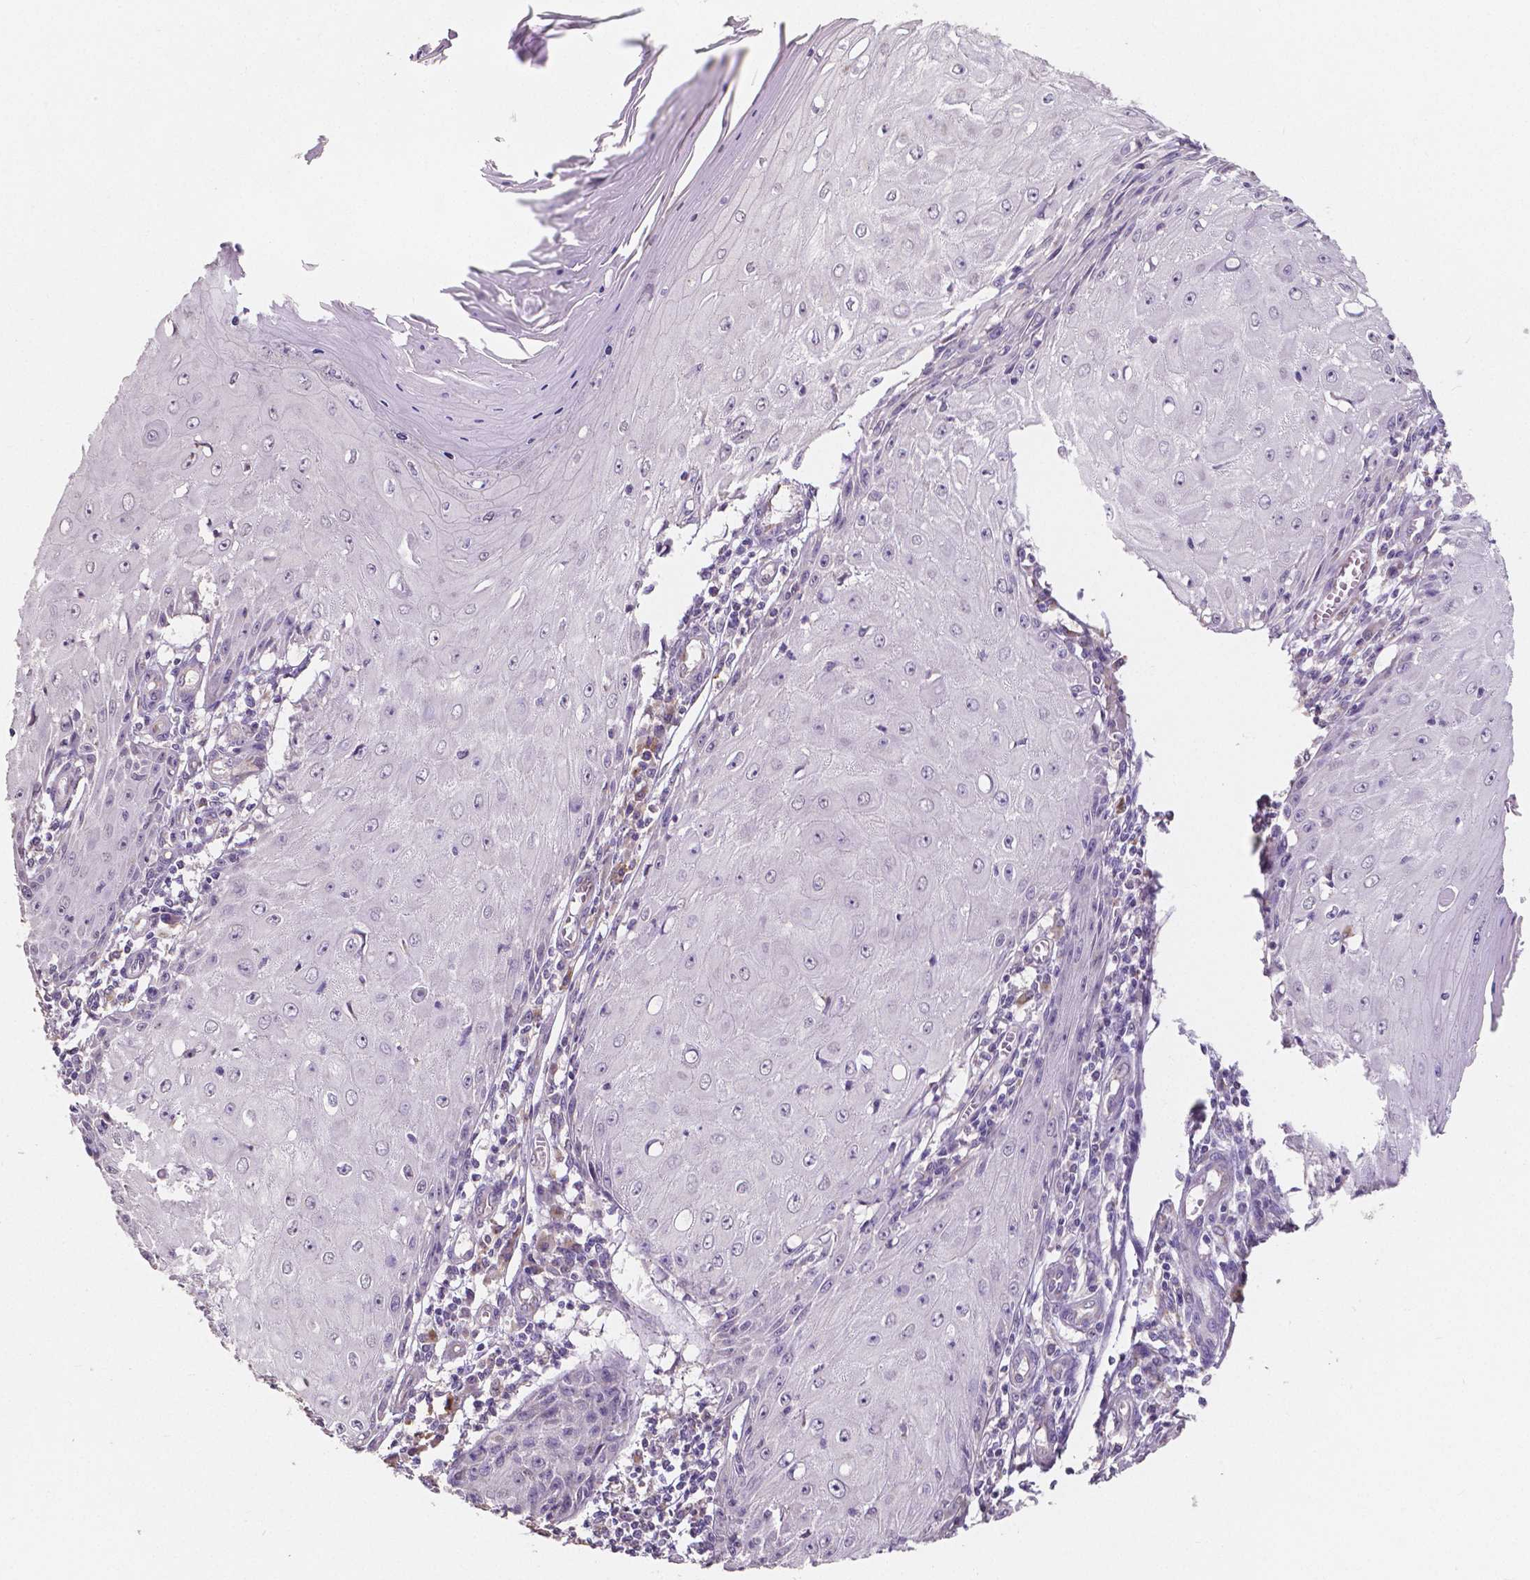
{"staining": {"intensity": "negative", "quantity": "none", "location": "none"}, "tissue": "skin cancer", "cell_type": "Tumor cells", "image_type": "cancer", "snomed": [{"axis": "morphology", "description": "Squamous cell carcinoma, NOS"}, {"axis": "topography", "description": "Skin"}], "caption": "Immunohistochemistry of skin squamous cell carcinoma displays no staining in tumor cells. (DAB (3,3'-diaminobenzidine) immunohistochemistry (IHC), high magnification).", "gene": "ELAVL2", "patient": {"sex": "female", "age": 73}}